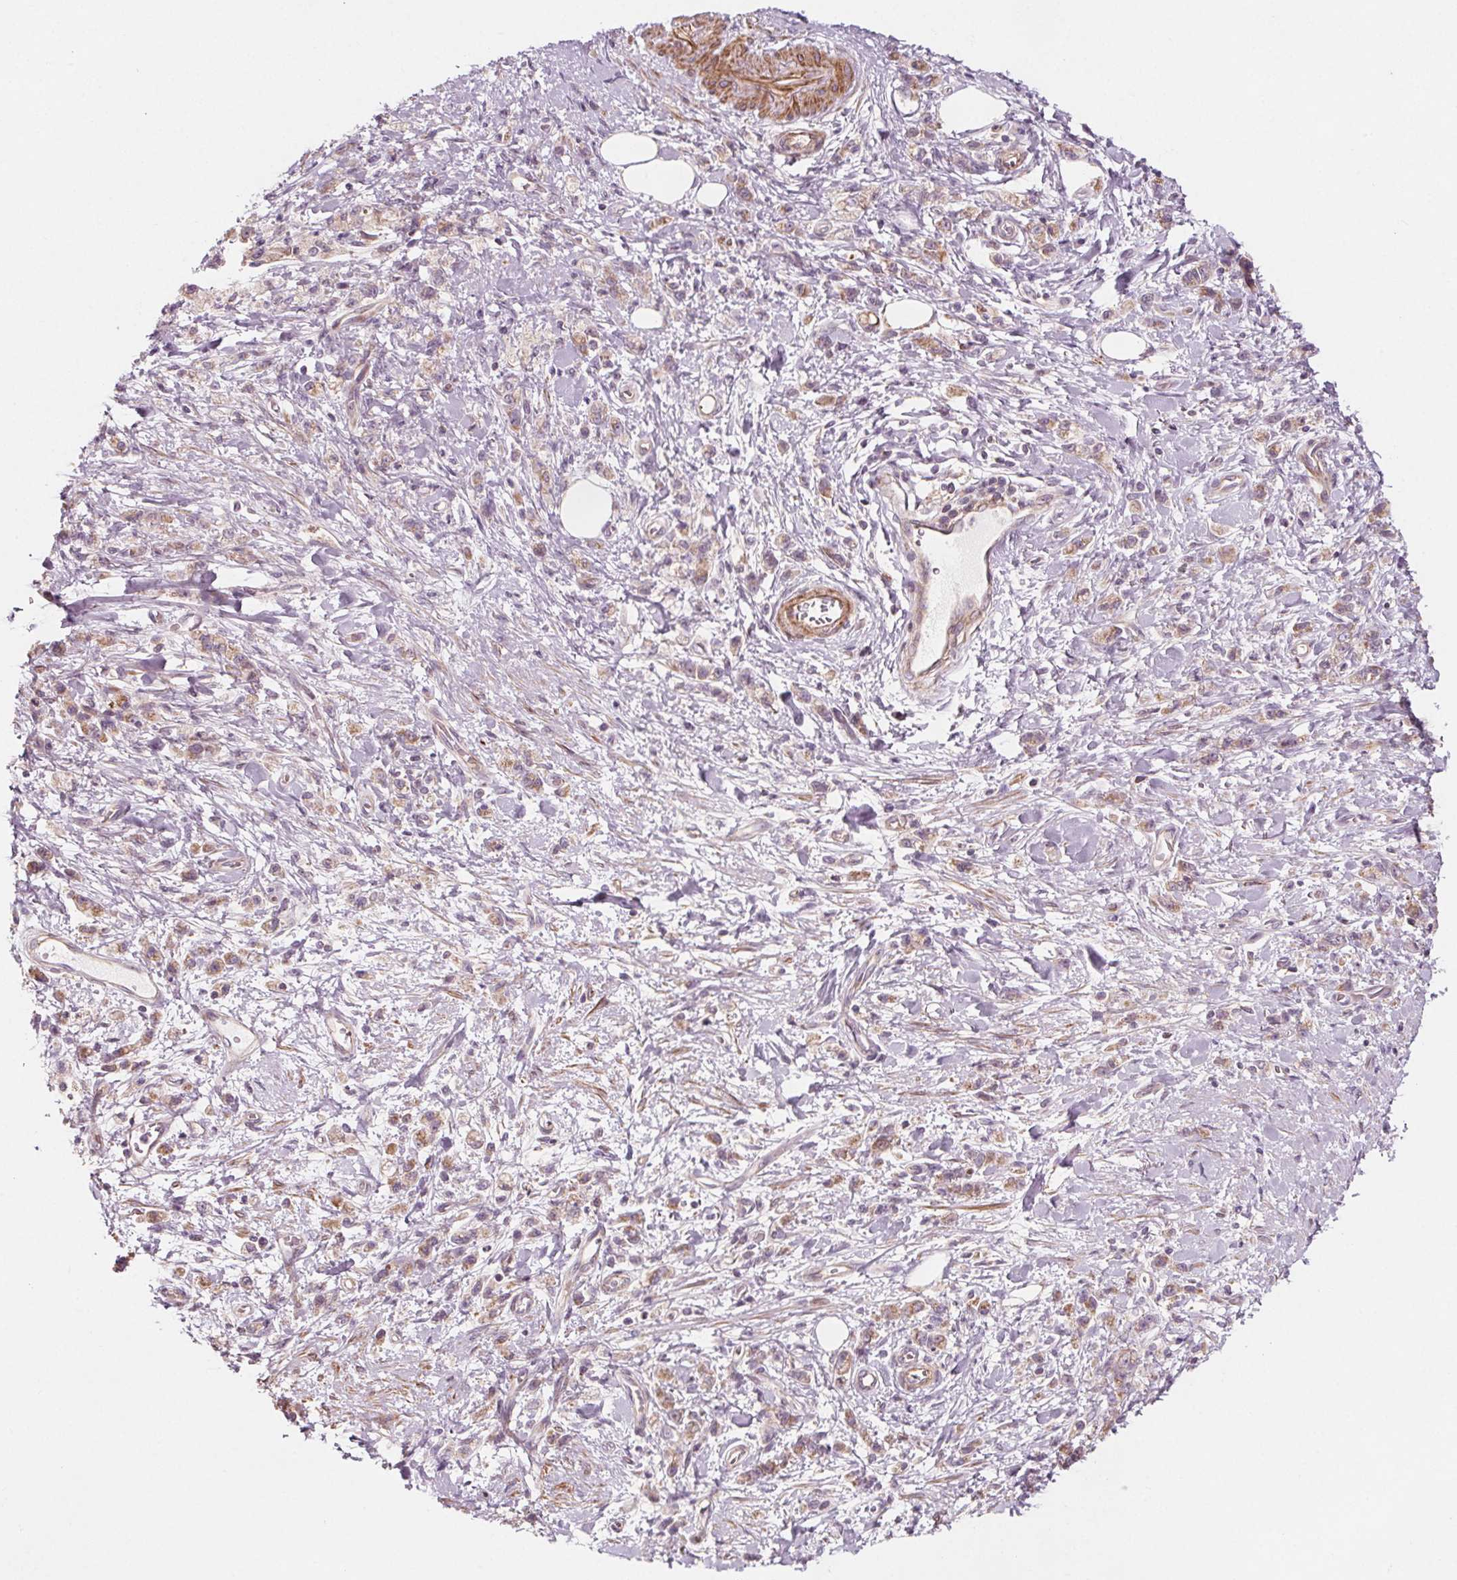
{"staining": {"intensity": "weak", "quantity": ">75%", "location": "cytoplasmic/membranous"}, "tissue": "stomach cancer", "cell_type": "Tumor cells", "image_type": "cancer", "snomed": [{"axis": "morphology", "description": "Adenocarcinoma, NOS"}, {"axis": "topography", "description": "Stomach"}], "caption": "Weak cytoplasmic/membranous protein positivity is appreciated in approximately >75% of tumor cells in adenocarcinoma (stomach).", "gene": "ADAM33", "patient": {"sex": "male", "age": 77}}